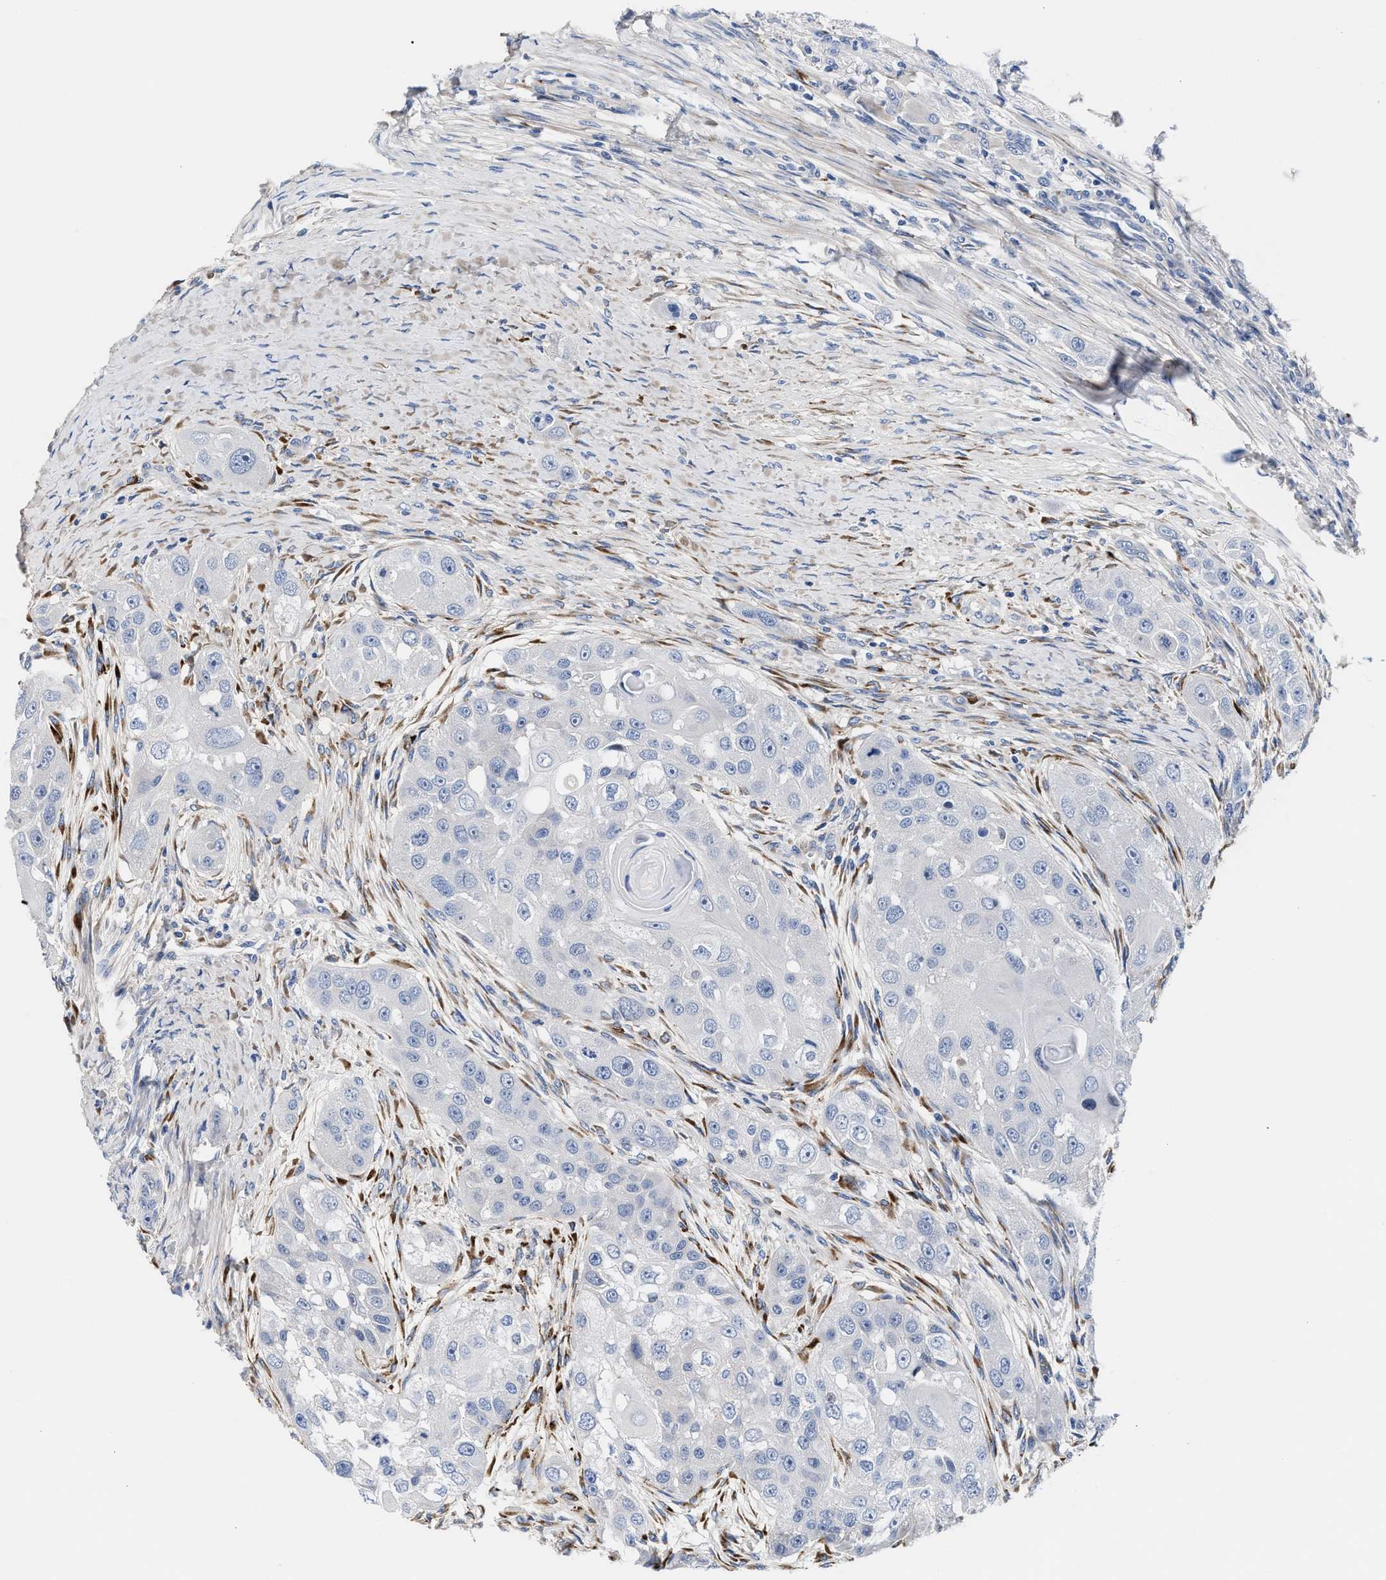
{"staining": {"intensity": "negative", "quantity": "none", "location": "none"}, "tissue": "head and neck cancer", "cell_type": "Tumor cells", "image_type": "cancer", "snomed": [{"axis": "morphology", "description": "Normal tissue, NOS"}, {"axis": "morphology", "description": "Squamous cell carcinoma, NOS"}, {"axis": "topography", "description": "Skeletal muscle"}, {"axis": "topography", "description": "Head-Neck"}], "caption": "Histopathology image shows no protein positivity in tumor cells of head and neck cancer (squamous cell carcinoma) tissue.", "gene": "ACTL7B", "patient": {"sex": "male", "age": 51}}